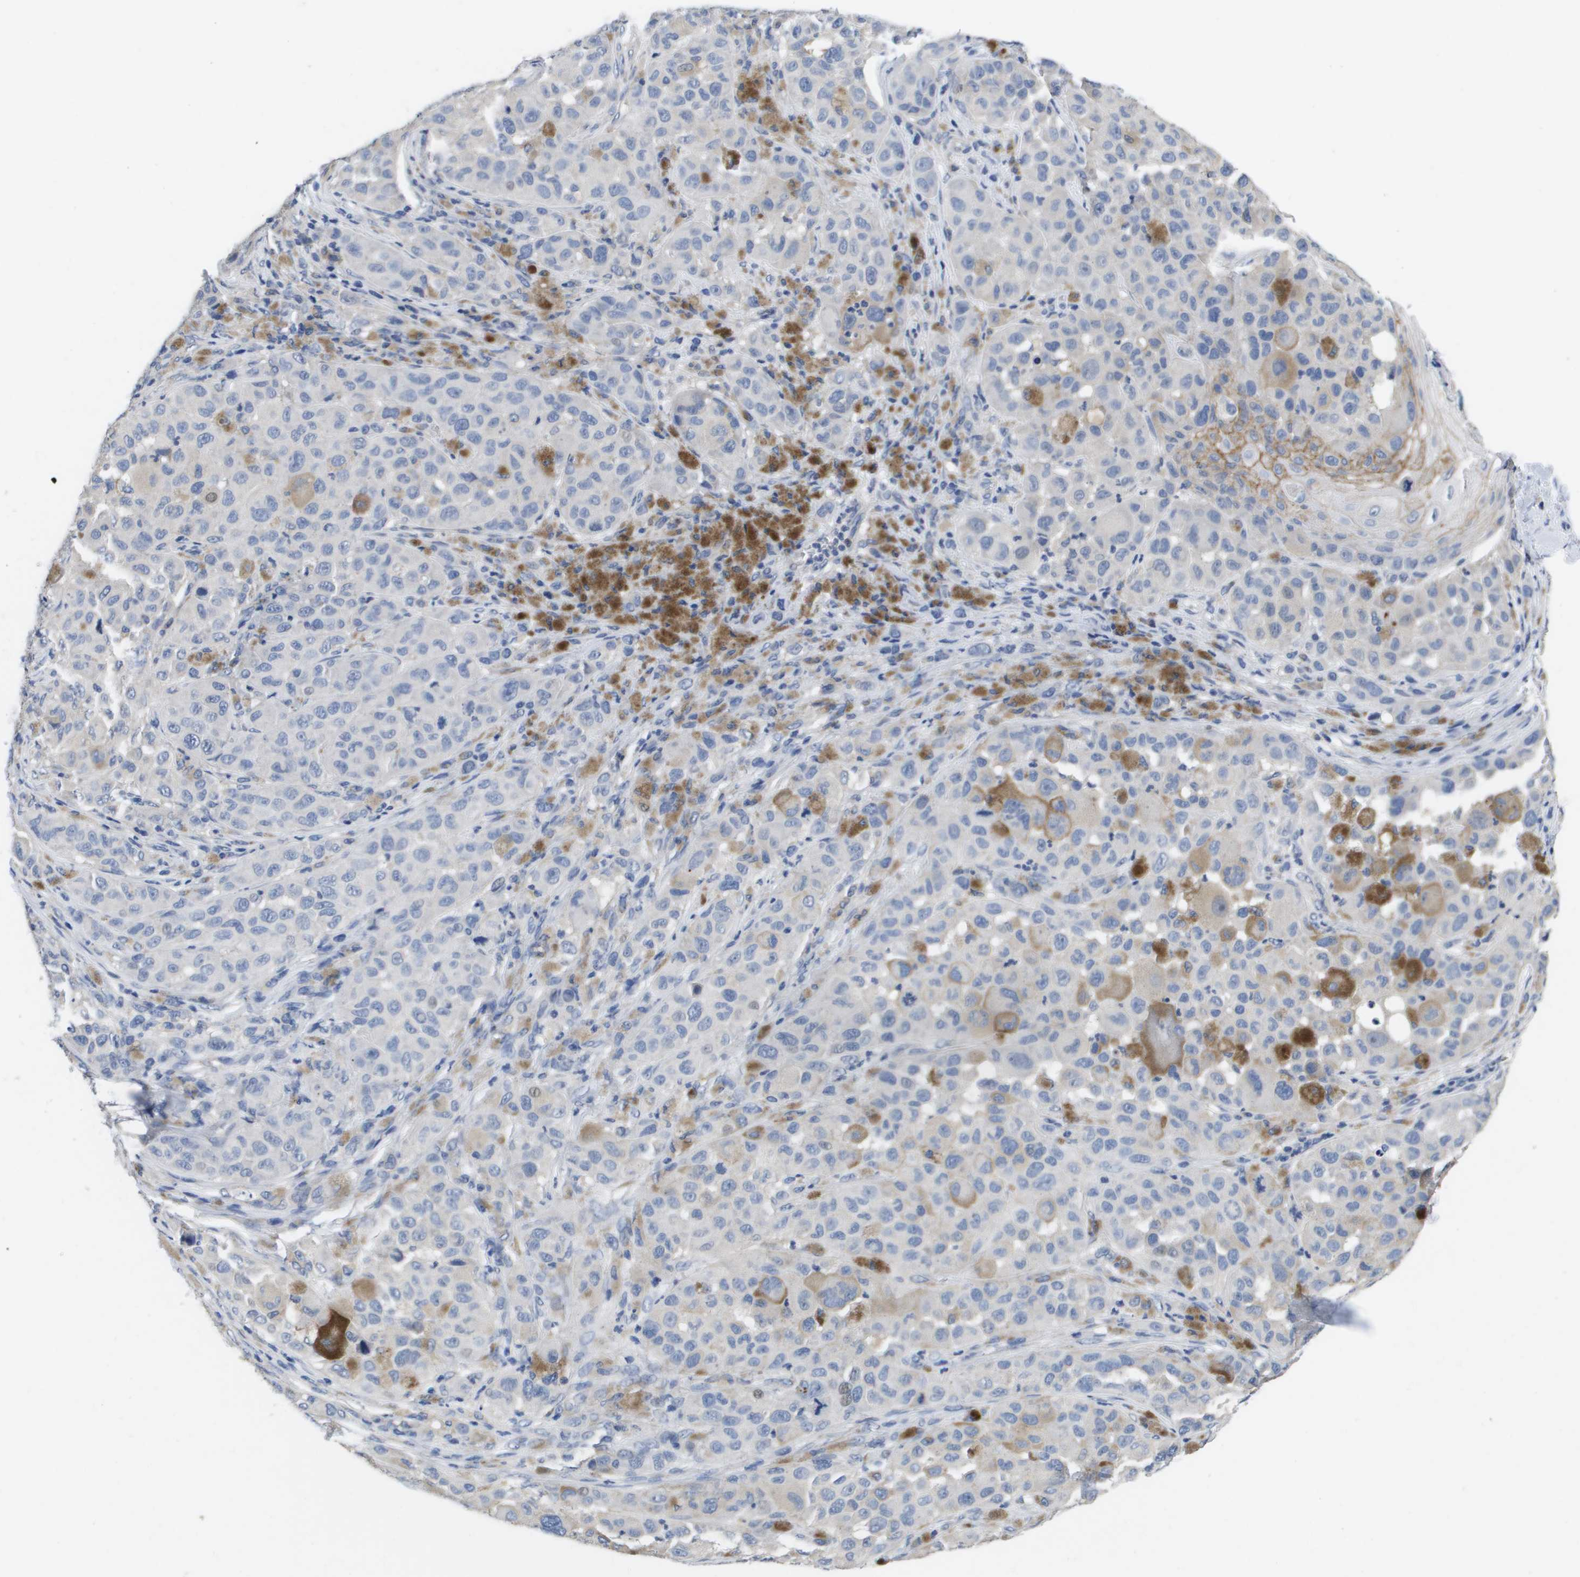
{"staining": {"intensity": "negative", "quantity": "none", "location": "none"}, "tissue": "melanoma", "cell_type": "Tumor cells", "image_type": "cancer", "snomed": [{"axis": "morphology", "description": "Malignant melanoma, NOS"}, {"axis": "topography", "description": "Skin"}], "caption": "An immunohistochemistry (IHC) photomicrograph of malignant melanoma is shown. There is no staining in tumor cells of malignant melanoma.", "gene": "CA9", "patient": {"sex": "male", "age": 96}}